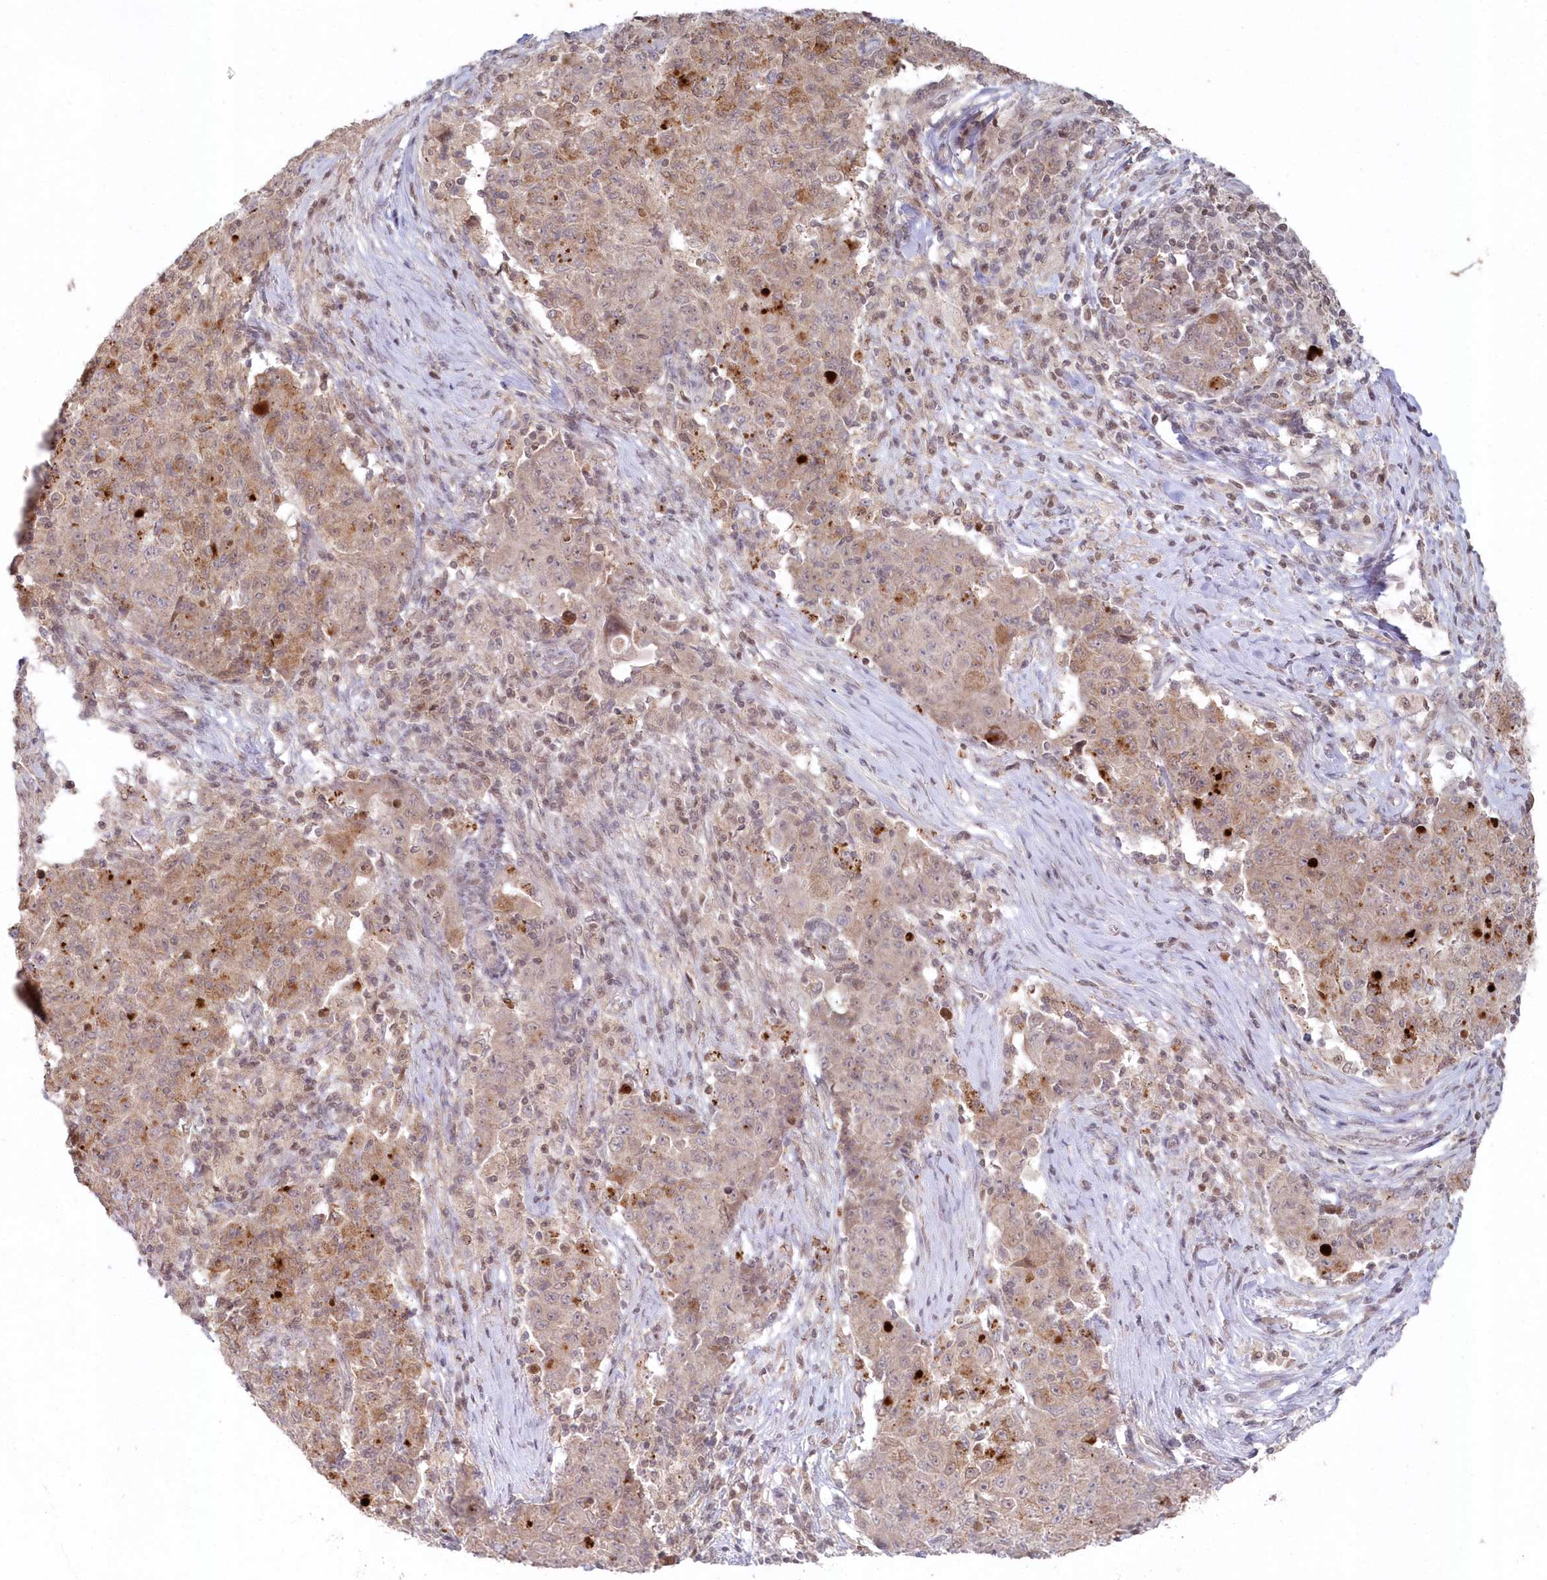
{"staining": {"intensity": "moderate", "quantity": "25%-75%", "location": "cytoplasmic/membranous"}, "tissue": "ovarian cancer", "cell_type": "Tumor cells", "image_type": "cancer", "snomed": [{"axis": "morphology", "description": "Carcinoma, endometroid"}, {"axis": "topography", "description": "Ovary"}], "caption": "High-magnification brightfield microscopy of endometroid carcinoma (ovarian) stained with DAB (3,3'-diaminobenzidine) (brown) and counterstained with hematoxylin (blue). tumor cells exhibit moderate cytoplasmic/membranous staining is seen in about25%-75% of cells.", "gene": "ASCC1", "patient": {"sex": "female", "age": 42}}